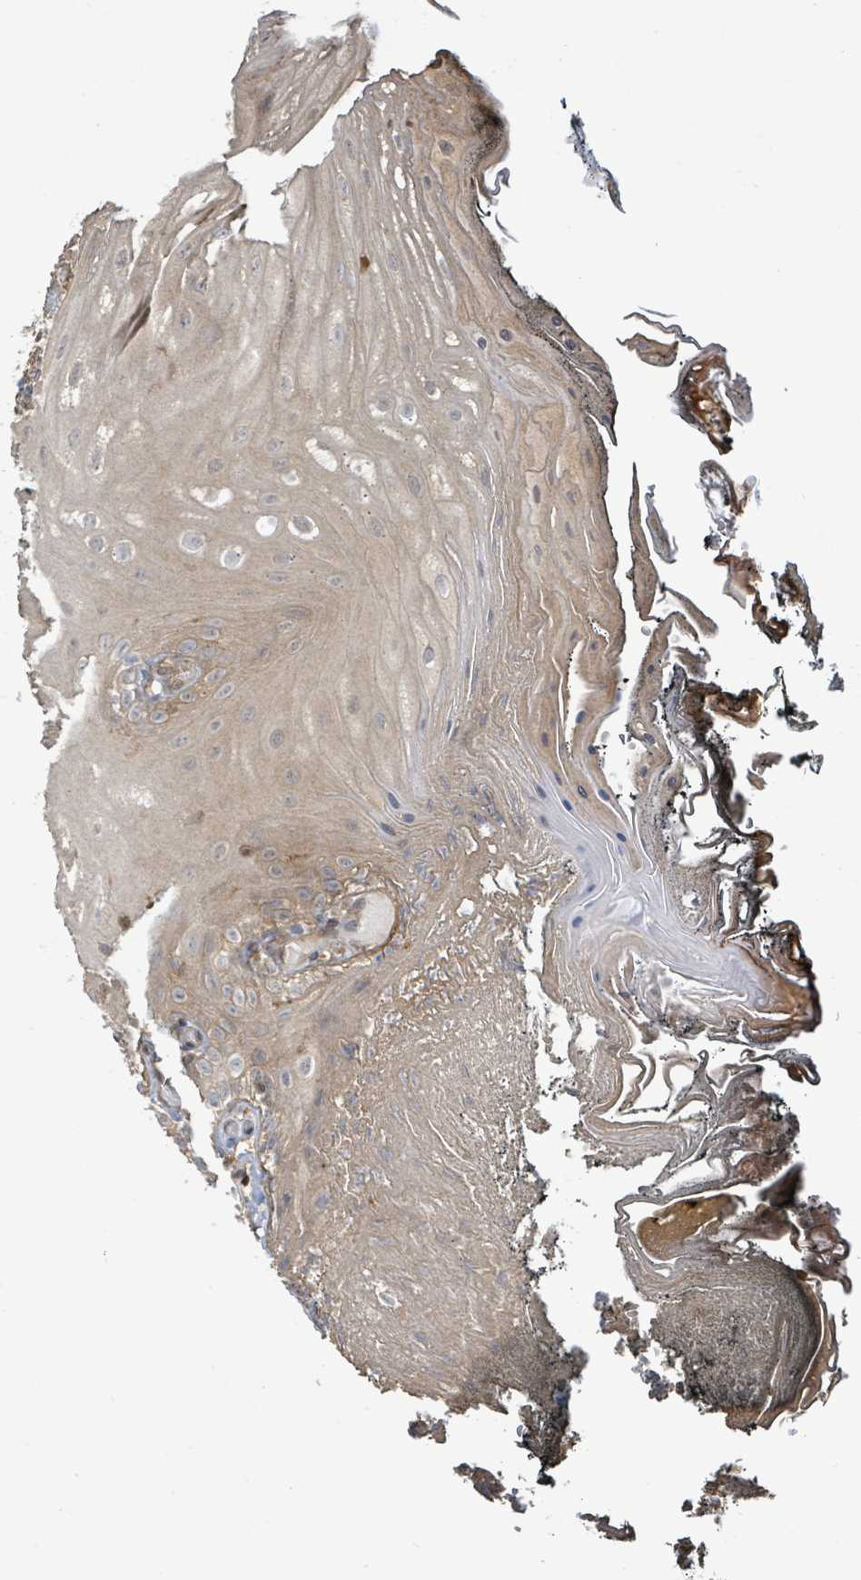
{"staining": {"intensity": "weak", "quantity": ">75%", "location": "cytoplasmic/membranous"}, "tissue": "oral mucosa", "cell_type": "Squamous epithelial cells", "image_type": "normal", "snomed": [{"axis": "morphology", "description": "Normal tissue, NOS"}, {"axis": "morphology", "description": "Squamous cell carcinoma, NOS"}, {"axis": "topography", "description": "Oral tissue"}, {"axis": "topography", "description": "Head-Neck"}], "caption": "Immunohistochemical staining of normal oral mucosa demonstrates low levels of weak cytoplasmic/membranous expression in approximately >75% of squamous epithelial cells.", "gene": "ARPIN", "patient": {"sex": "female", "age": 81}}